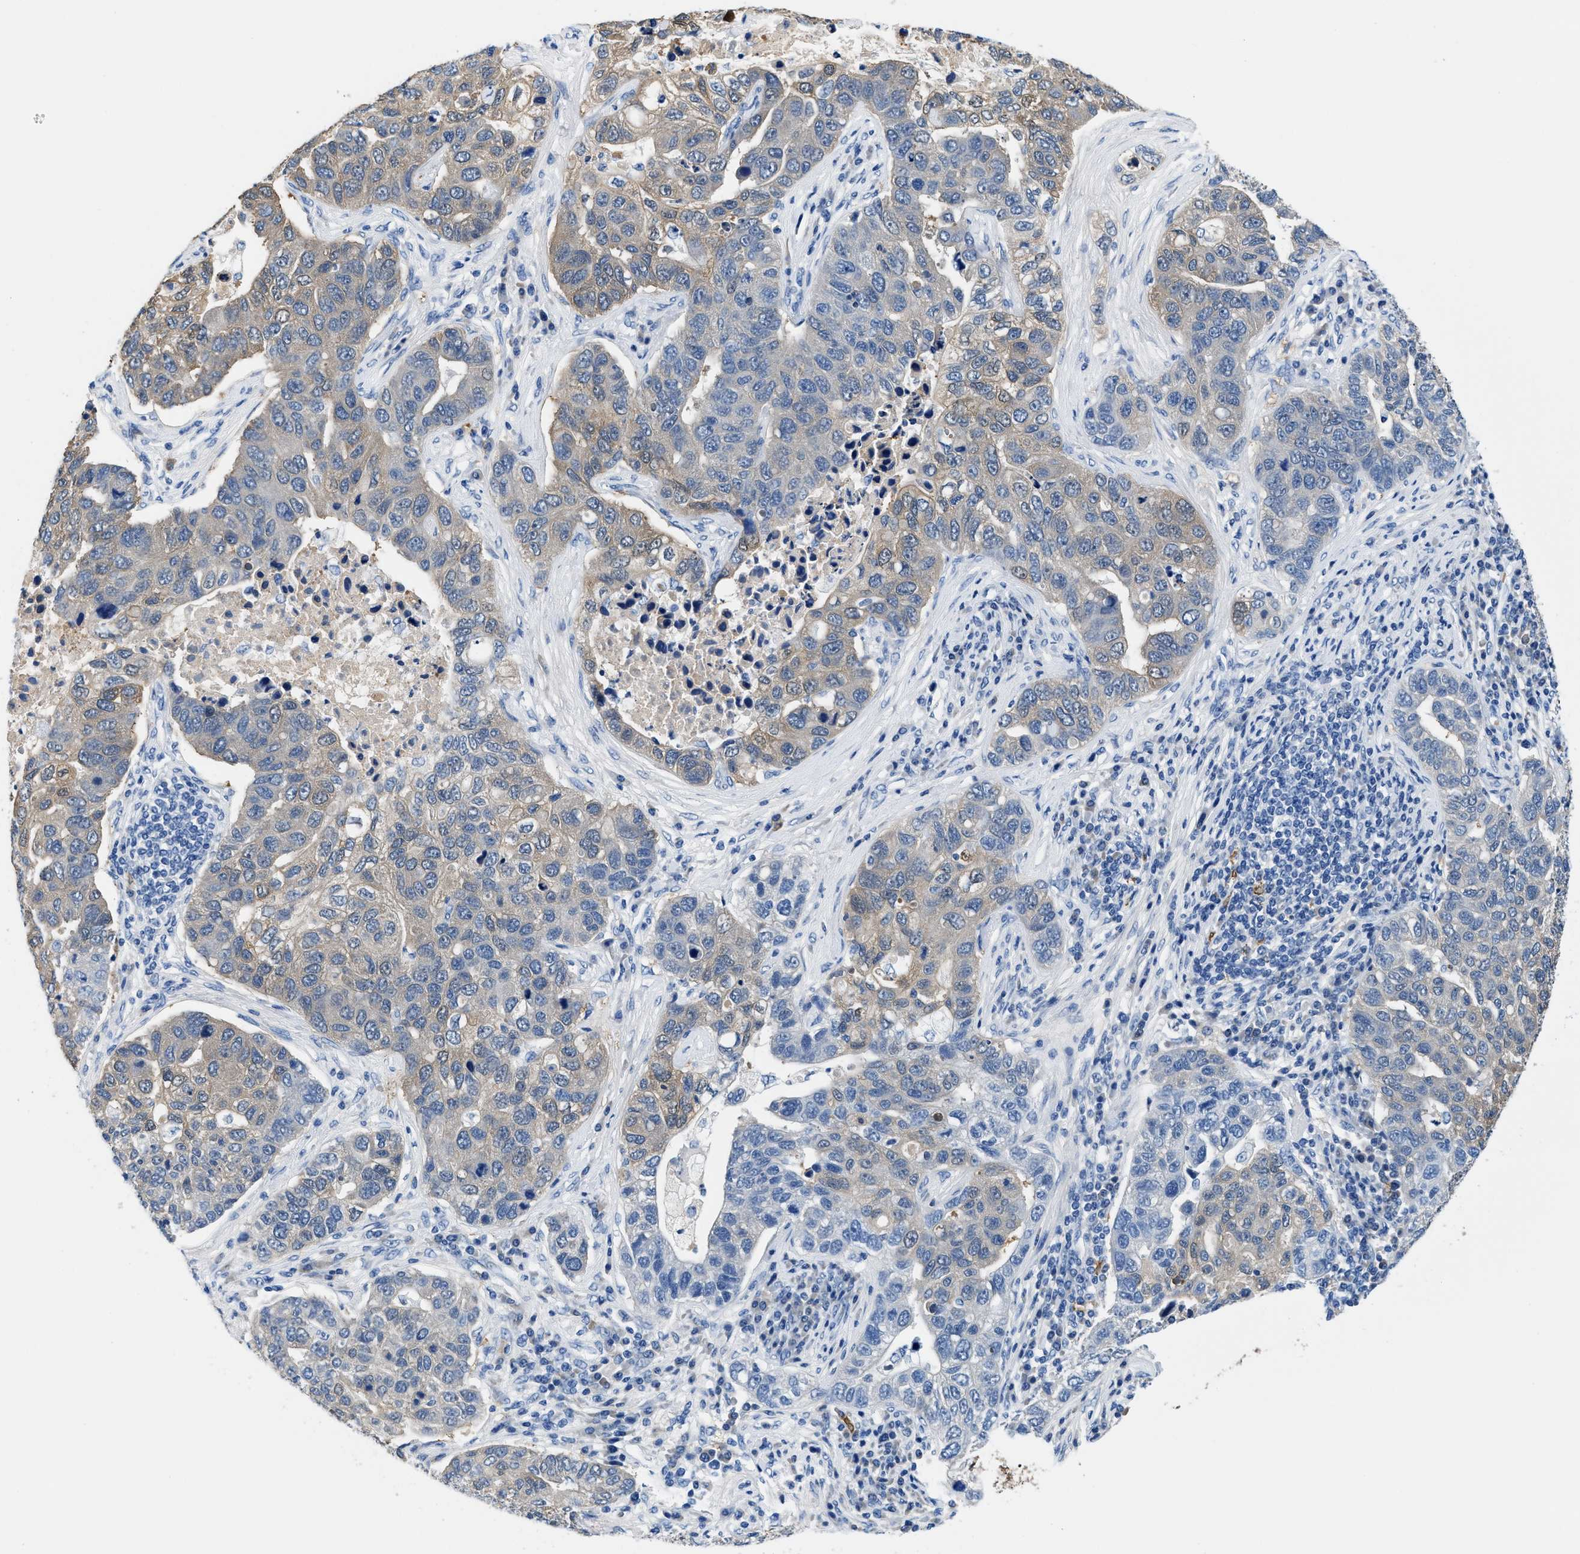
{"staining": {"intensity": "weak", "quantity": "25%-75%", "location": "cytoplasmic/membranous"}, "tissue": "pancreatic cancer", "cell_type": "Tumor cells", "image_type": "cancer", "snomed": [{"axis": "morphology", "description": "Adenocarcinoma, NOS"}, {"axis": "topography", "description": "Pancreas"}], "caption": "Protein staining shows weak cytoplasmic/membranous staining in about 25%-75% of tumor cells in pancreatic cancer. (DAB IHC, brown staining for protein, blue staining for nuclei).", "gene": "FADS6", "patient": {"sex": "female", "age": 61}}